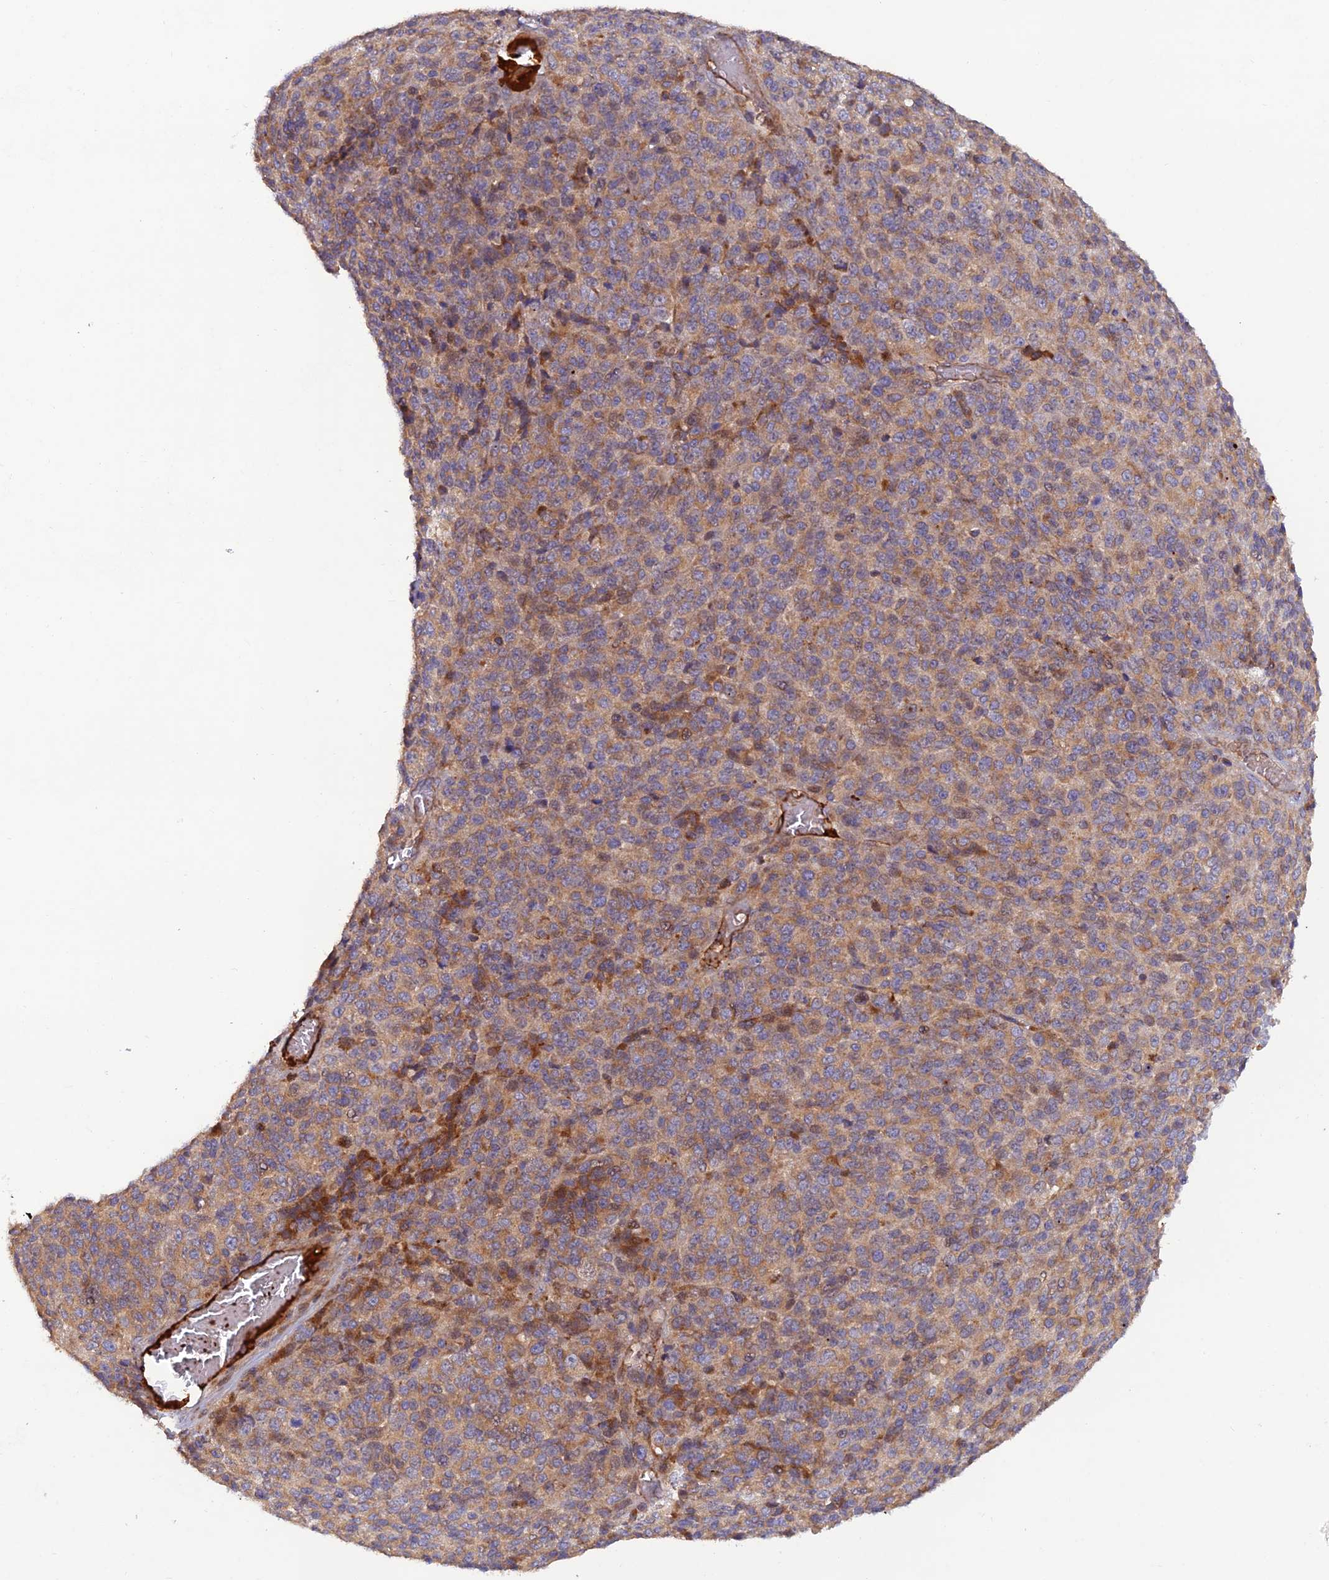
{"staining": {"intensity": "moderate", "quantity": ">75%", "location": "cytoplasmic/membranous"}, "tissue": "melanoma", "cell_type": "Tumor cells", "image_type": "cancer", "snomed": [{"axis": "morphology", "description": "Malignant melanoma, Metastatic site"}, {"axis": "topography", "description": "Brain"}], "caption": "Protein staining displays moderate cytoplasmic/membranous expression in approximately >75% of tumor cells in malignant melanoma (metastatic site).", "gene": "GMCL1", "patient": {"sex": "female", "age": 56}}